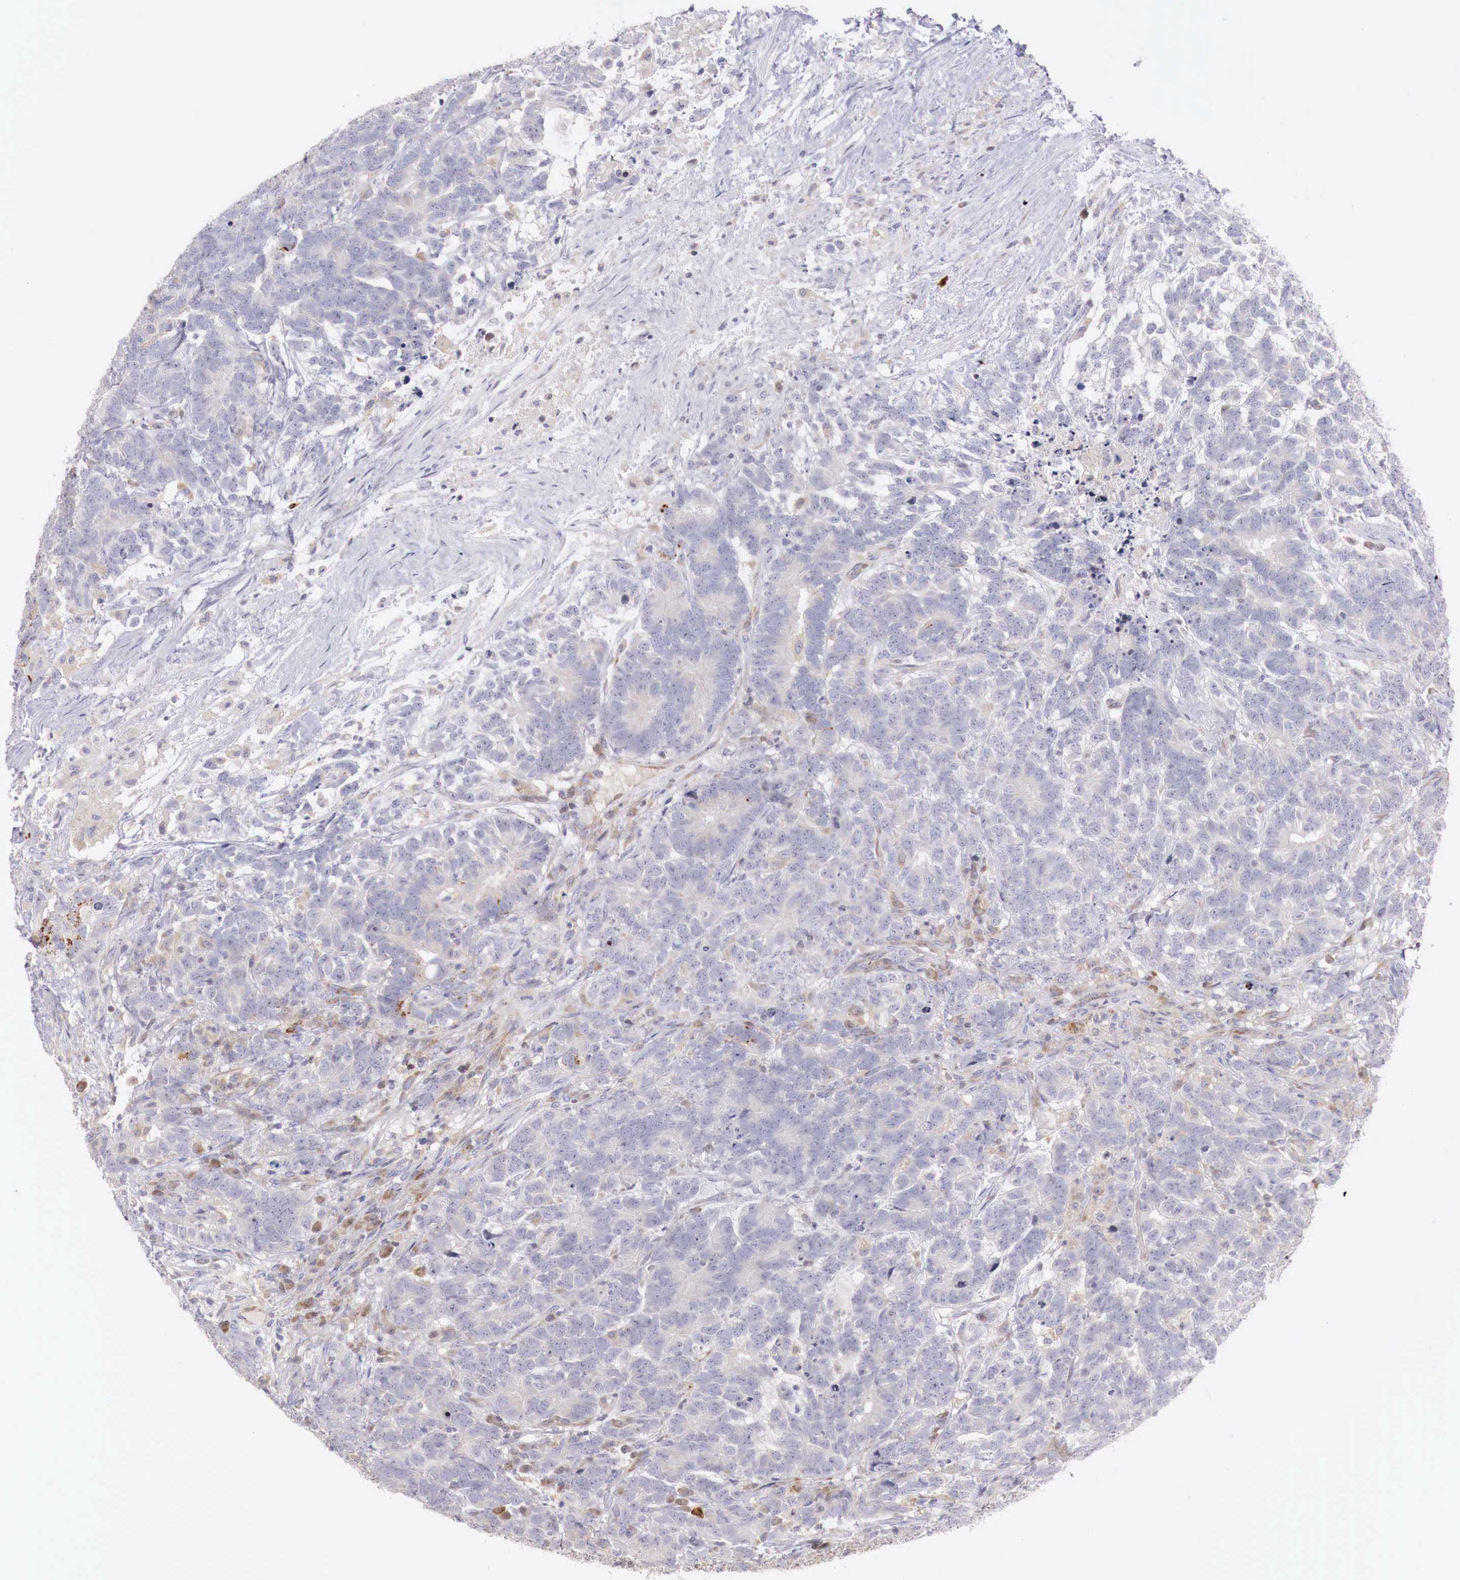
{"staining": {"intensity": "negative", "quantity": "none", "location": "none"}, "tissue": "testis cancer", "cell_type": "Tumor cells", "image_type": "cancer", "snomed": [{"axis": "morphology", "description": "Carcinoma, Embryonal, NOS"}, {"axis": "topography", "description": "Testis"}], "caption": "This is an immunohistochemistry histopathology image of human testis cancer (embryonal carcinoma). There is no staining in tumor cells.", "gene": "CLCN5", "patient": {"sex": "male", "age": 26}}